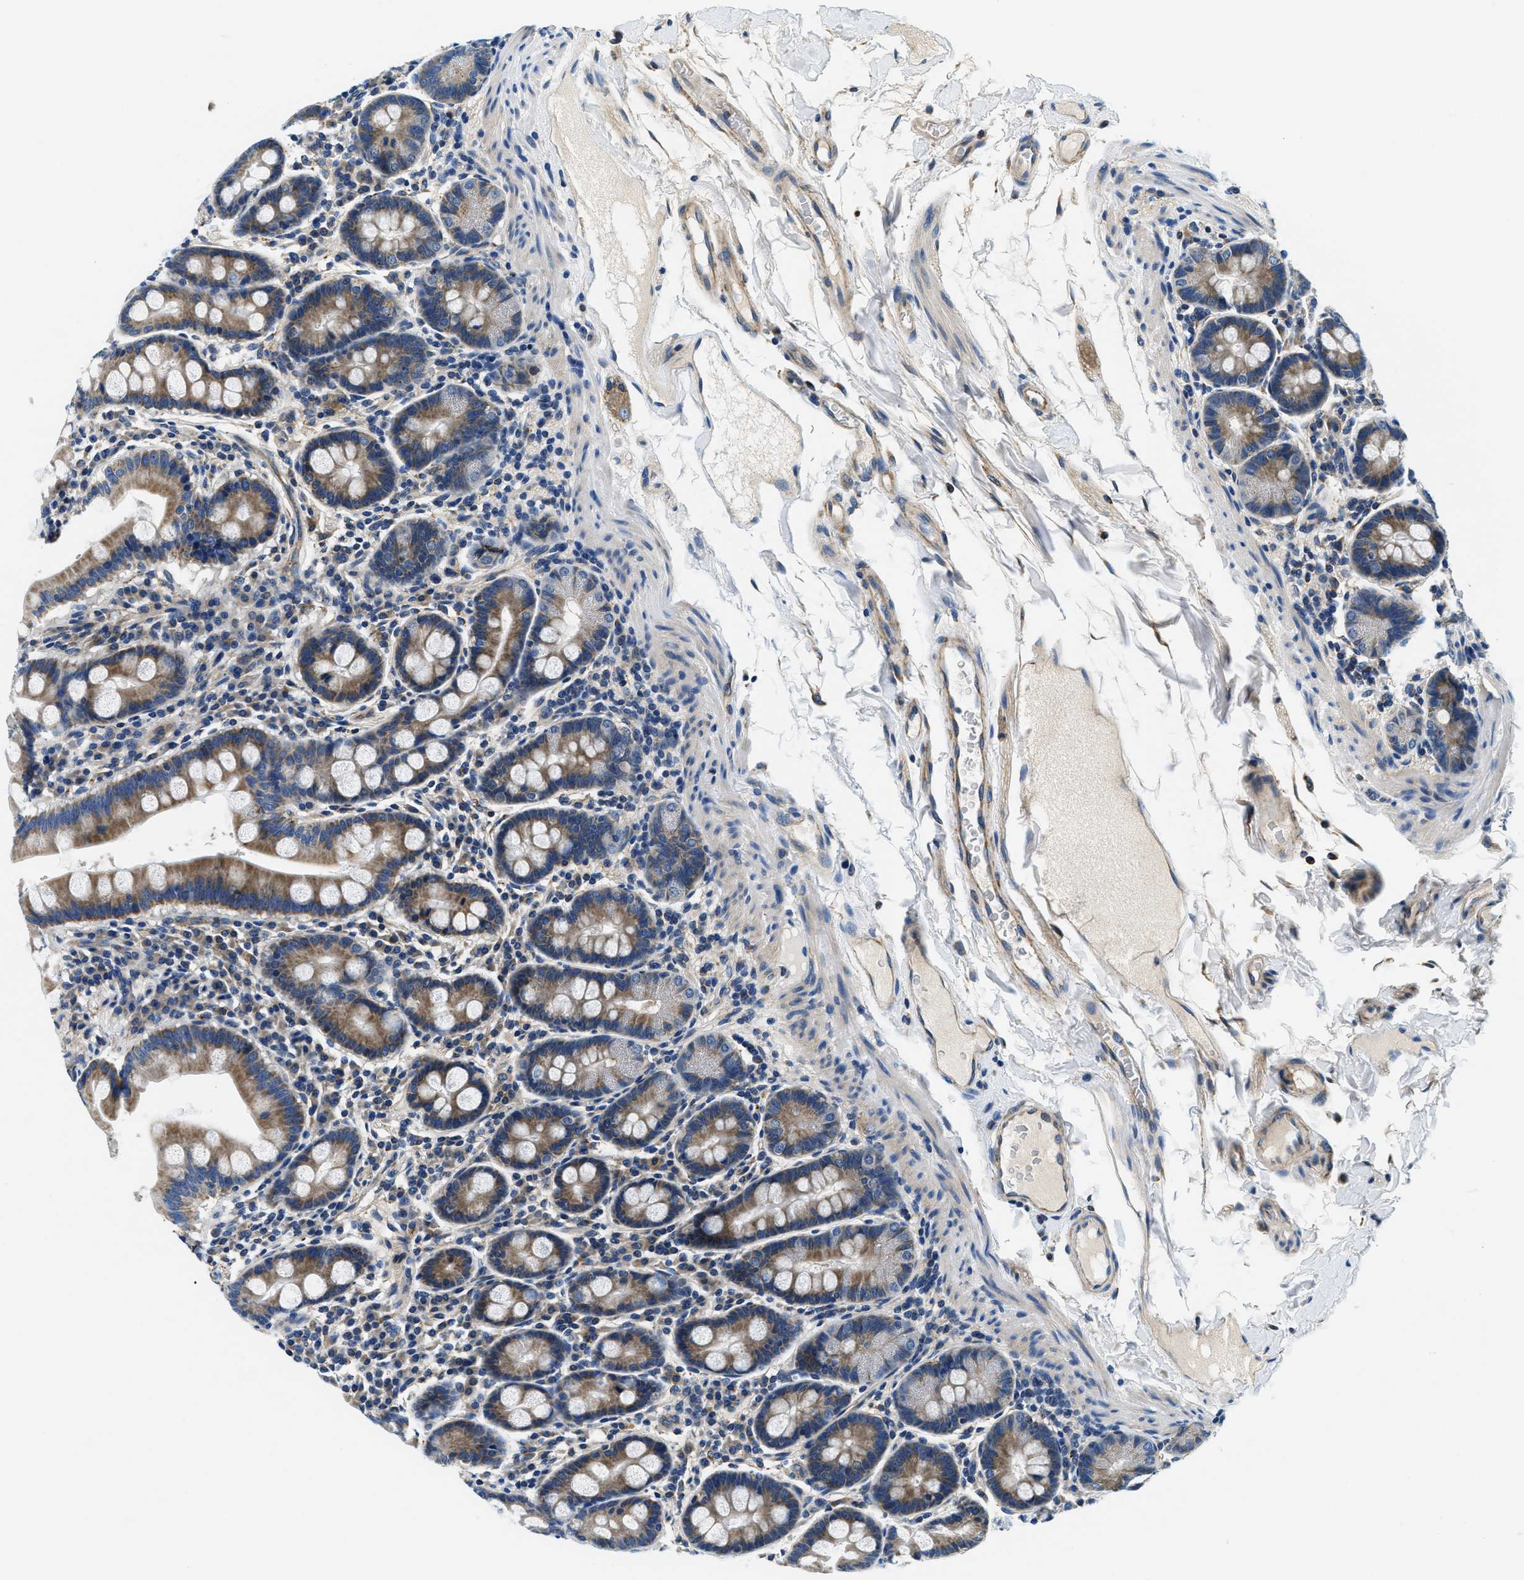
{"staining": {"intensity": "moderate", "quantity": ">75%", "location": "cytoplasmic/membranous"}, "tissue": "duodenum", "cell_type": "Glandular cells", "image_type": "normal", "snomed": [{"axis": "morphology", "description": "Normal tissue, NOS"}, {"axis": "topography", "description": "Duodenum"}], "caption": "Protein expression analysis of unremarkable duodenum exhibits moderate cytoplasmic/membranous expression in approximately >75% of glandular cells. The staining was performed using DAB to visualize the protein expression in brown, while the nuclei were stained in blue with hematoxylin (Magnification: 20x).", "gene": "SAMD4B", "patient": {"sex": "male", "age": 50}}